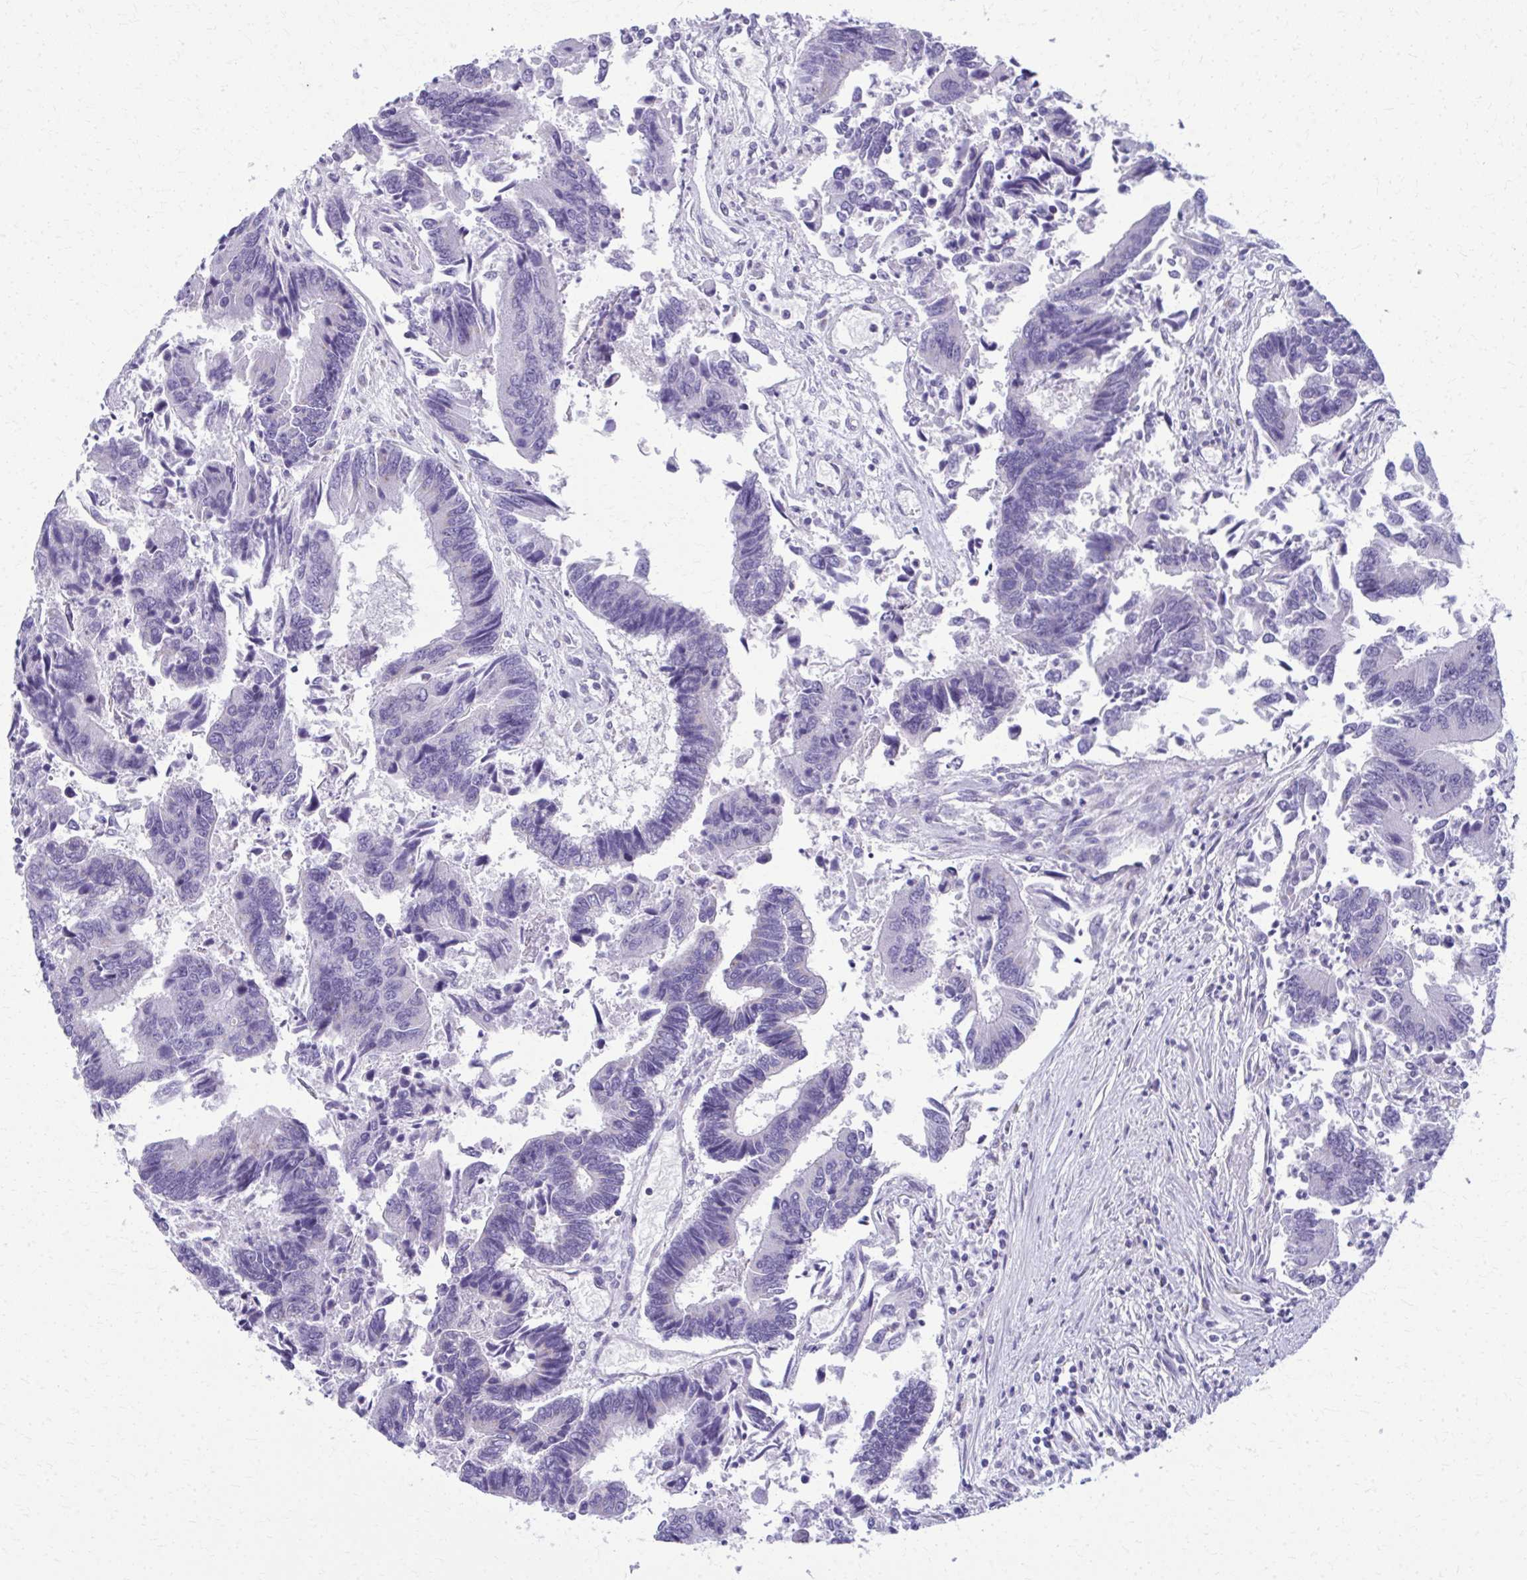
{"staining": {"intensity": "negative", "quantity": "none", "location": "none"}, "tissue": "colorectal cancer", "cell_type": "Tumor cells", "image_type": "cancer", "snomed": [{"axis": "morphology", "description": "Adenocarcinoma, NOS"}, {"axis": "topography", "description": "Colon"}], "caption": "This is a histopathology image of immunohistochemistry (IHC) staining of colorectal cancer, which shows no positivity in tumor cells.", "gene": "SCLY", "patient": {"sex": "female", "age": 67}}